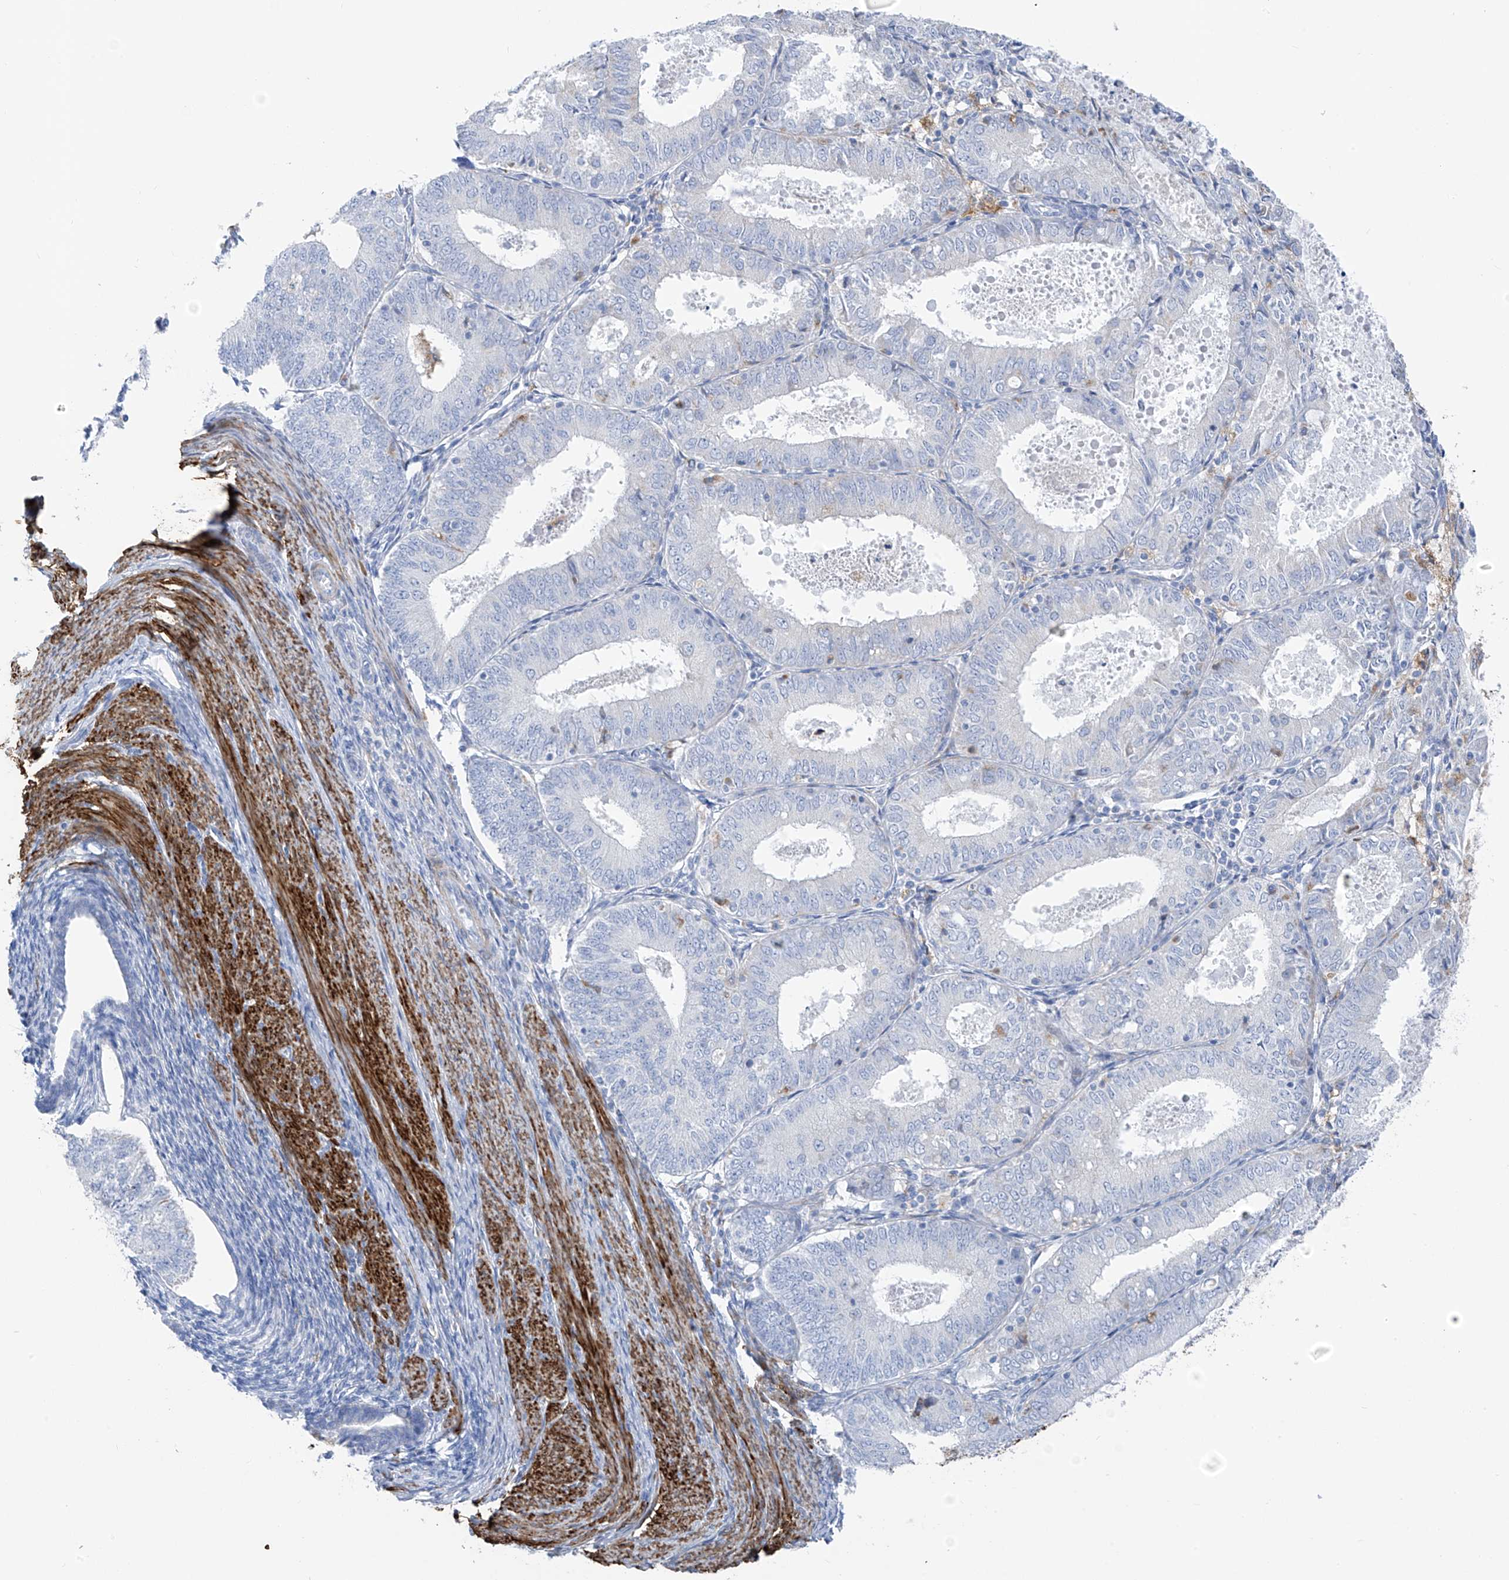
{"staining": {"intensity": "negative", "quantity": "none", "location": "none"}, "tissue": "endometrial cancer", "cell_type": "Tumor cells", "image_type": "cancer", "snomed": [{"axis": "morphology", "description": "Adenocarcinoma, NOS"}, {"axis": "topography", "description": "Endometrium"}], "caption": "Immunohistochemistry (IHC) of adenocarcinoma (endometrial) exhibits no positivity in tumor cells. (DAB immunohistochemistry (IHC) visualized using brightfield microscopy, high magnification).", "gene": "GLMP", "patient": {"sex": "female", "age": 57}}